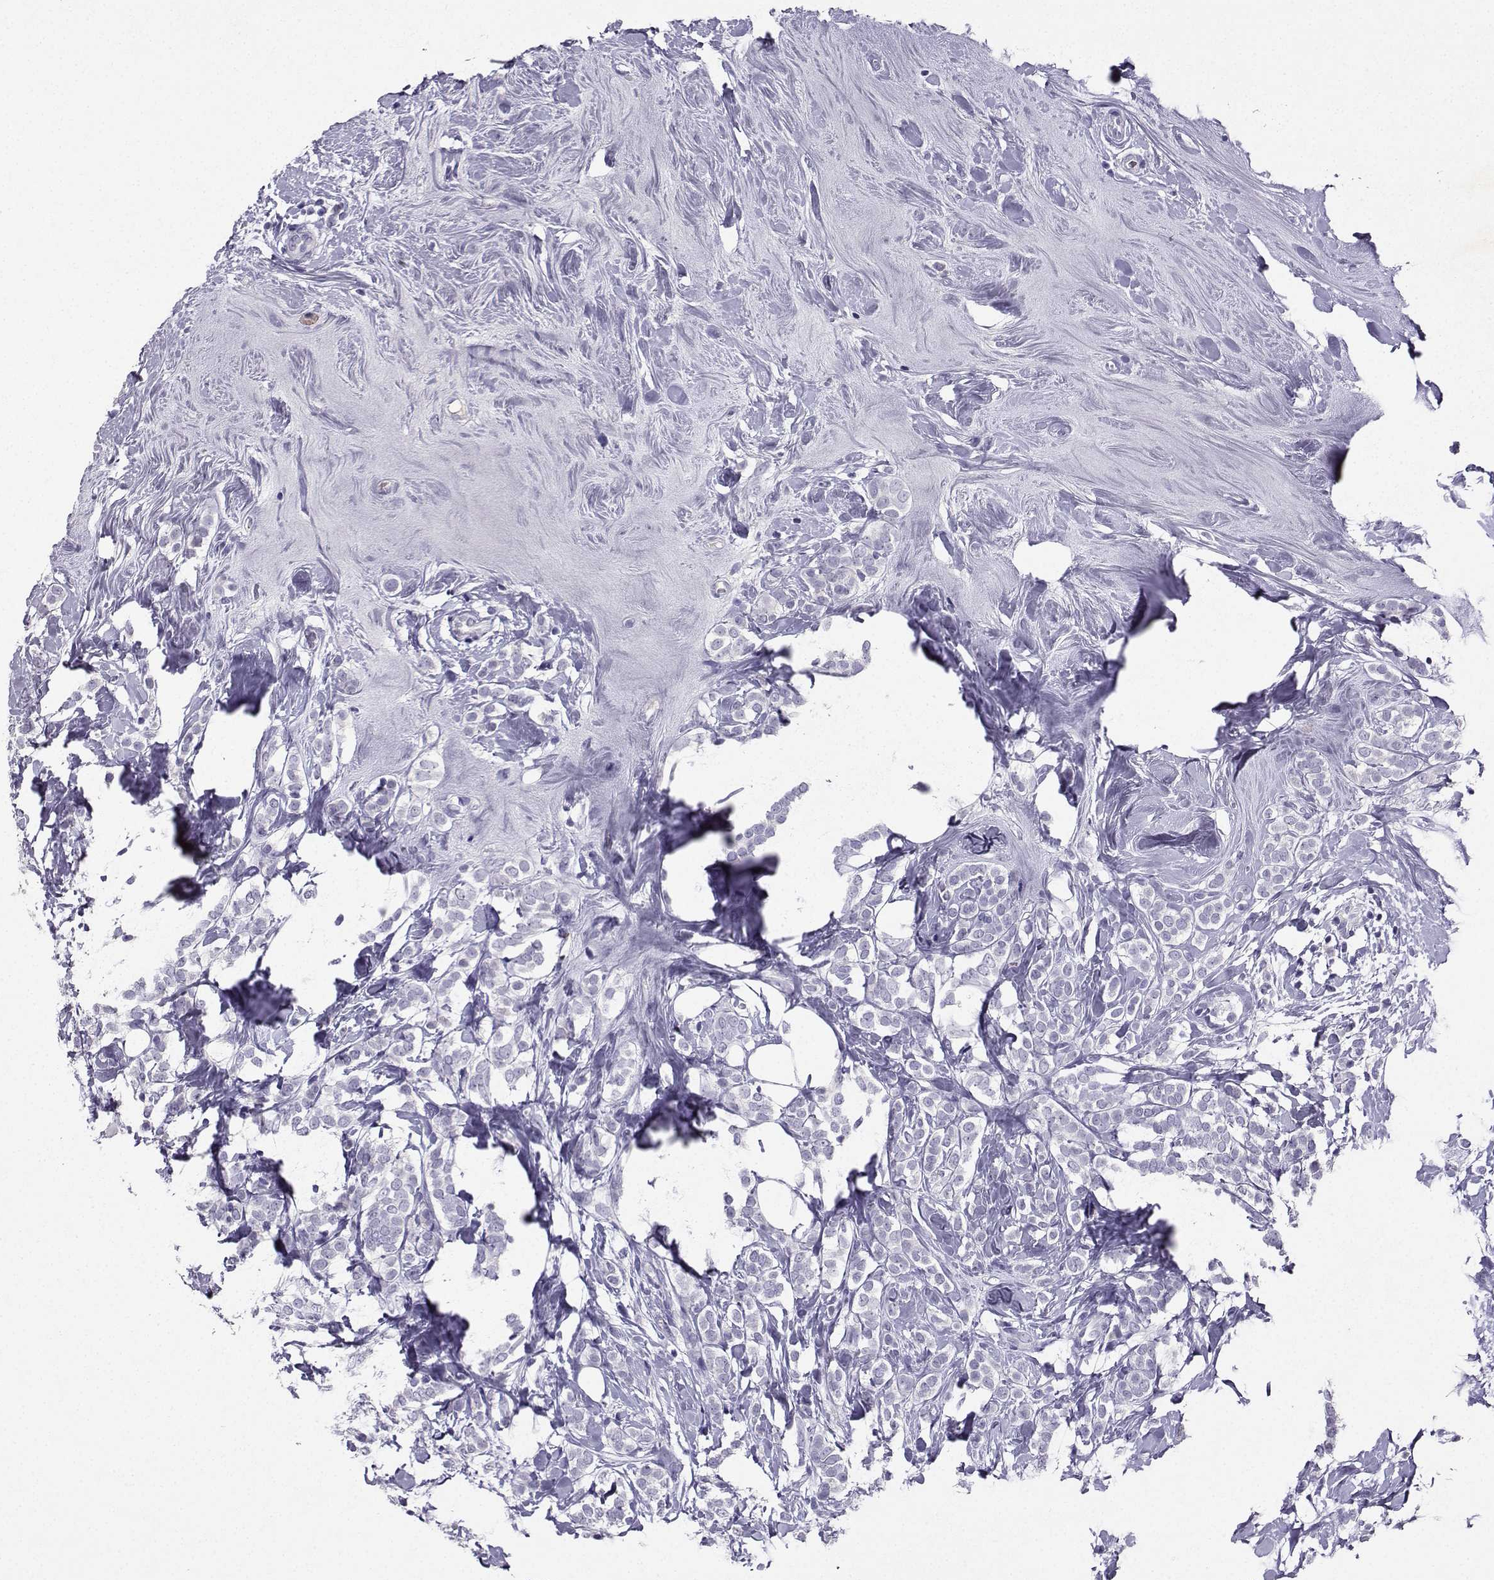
{"staining": {"intensity": "negative", "quantity": "none", "location": "none"}, "tissue": "breast cancer", "cell_type": "Tumor cells", "image_type": "cancer", "snomed": [{"axis": "morphology", "description": "Lobular carcinoma"}, {"axis": "topography", "description": "Breast"}], "caption": "A micrograph of human lobular carcinoma (breast) is negative for staining in tumor cells. (DAB (3,3'-diaminobenzidine) IHC, high magnification).", "gene": "GRIK4", "patient": {"sex": "female", "age": 49}}